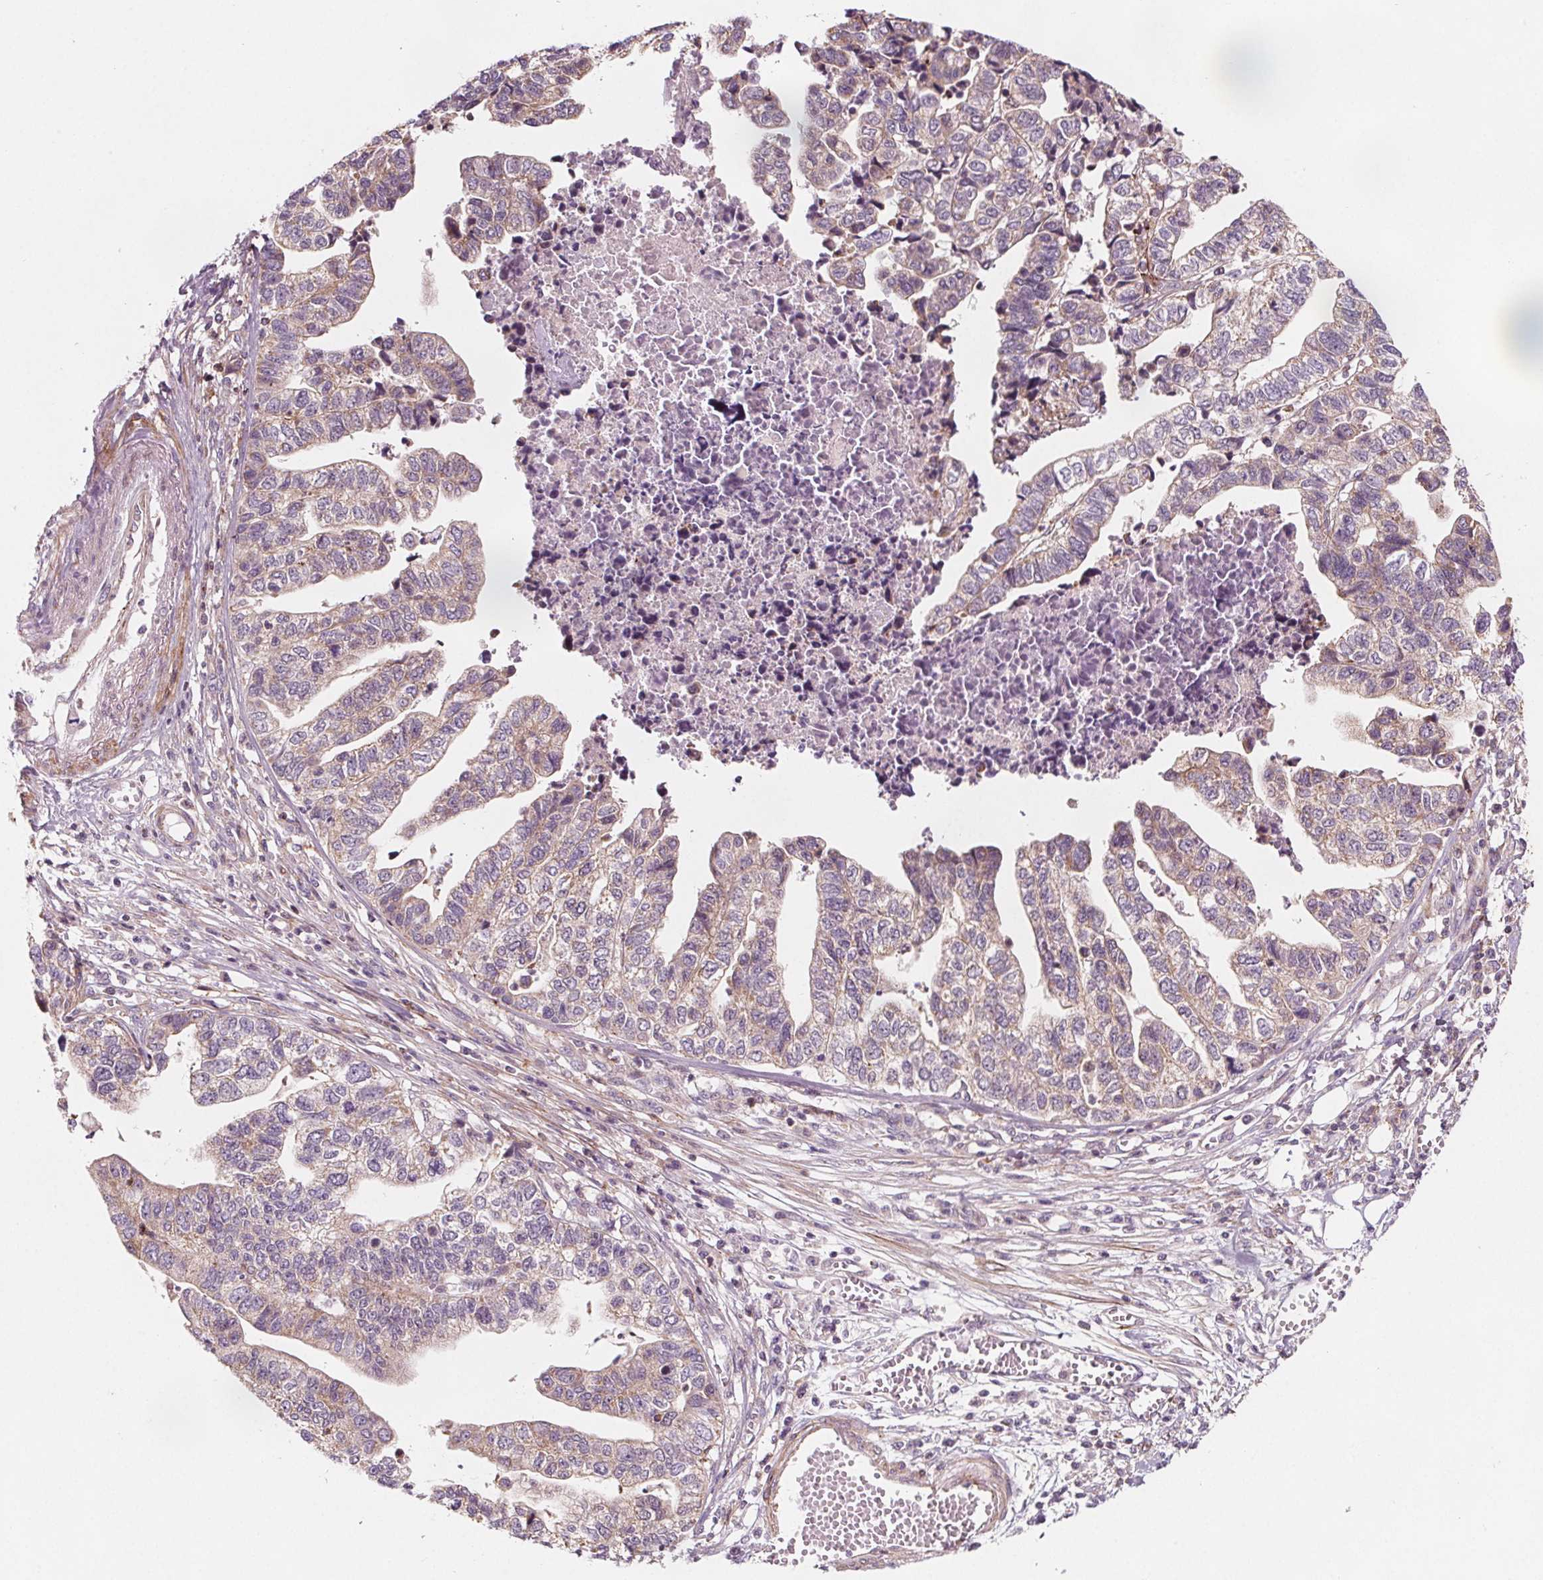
{"staining": {"intensity": "weak", "quantity": "25%-75%", "location": "cytoplasmic/membranous"}, "tissue": "stomach cancer", "cell_type": "Tumor cells", "image_type": "cancer", "snomed": [{"axis": "morphology", "description": "Adenocarcinoma, NOS"}, {"axis": "topography", "description": "Stomach, upper"}], "caption": "The immunohistochemical stain shows weak cytoplasmic/membranous staining in tumor cells of adenocarcinoma (stomach) tissue. (DAB (3,3'-diaminobenzidine) = brown stain, brightfield microscopy at high magnification).", "gene": "ADAM33", "patient": {"sex": "female", "age": 67}}